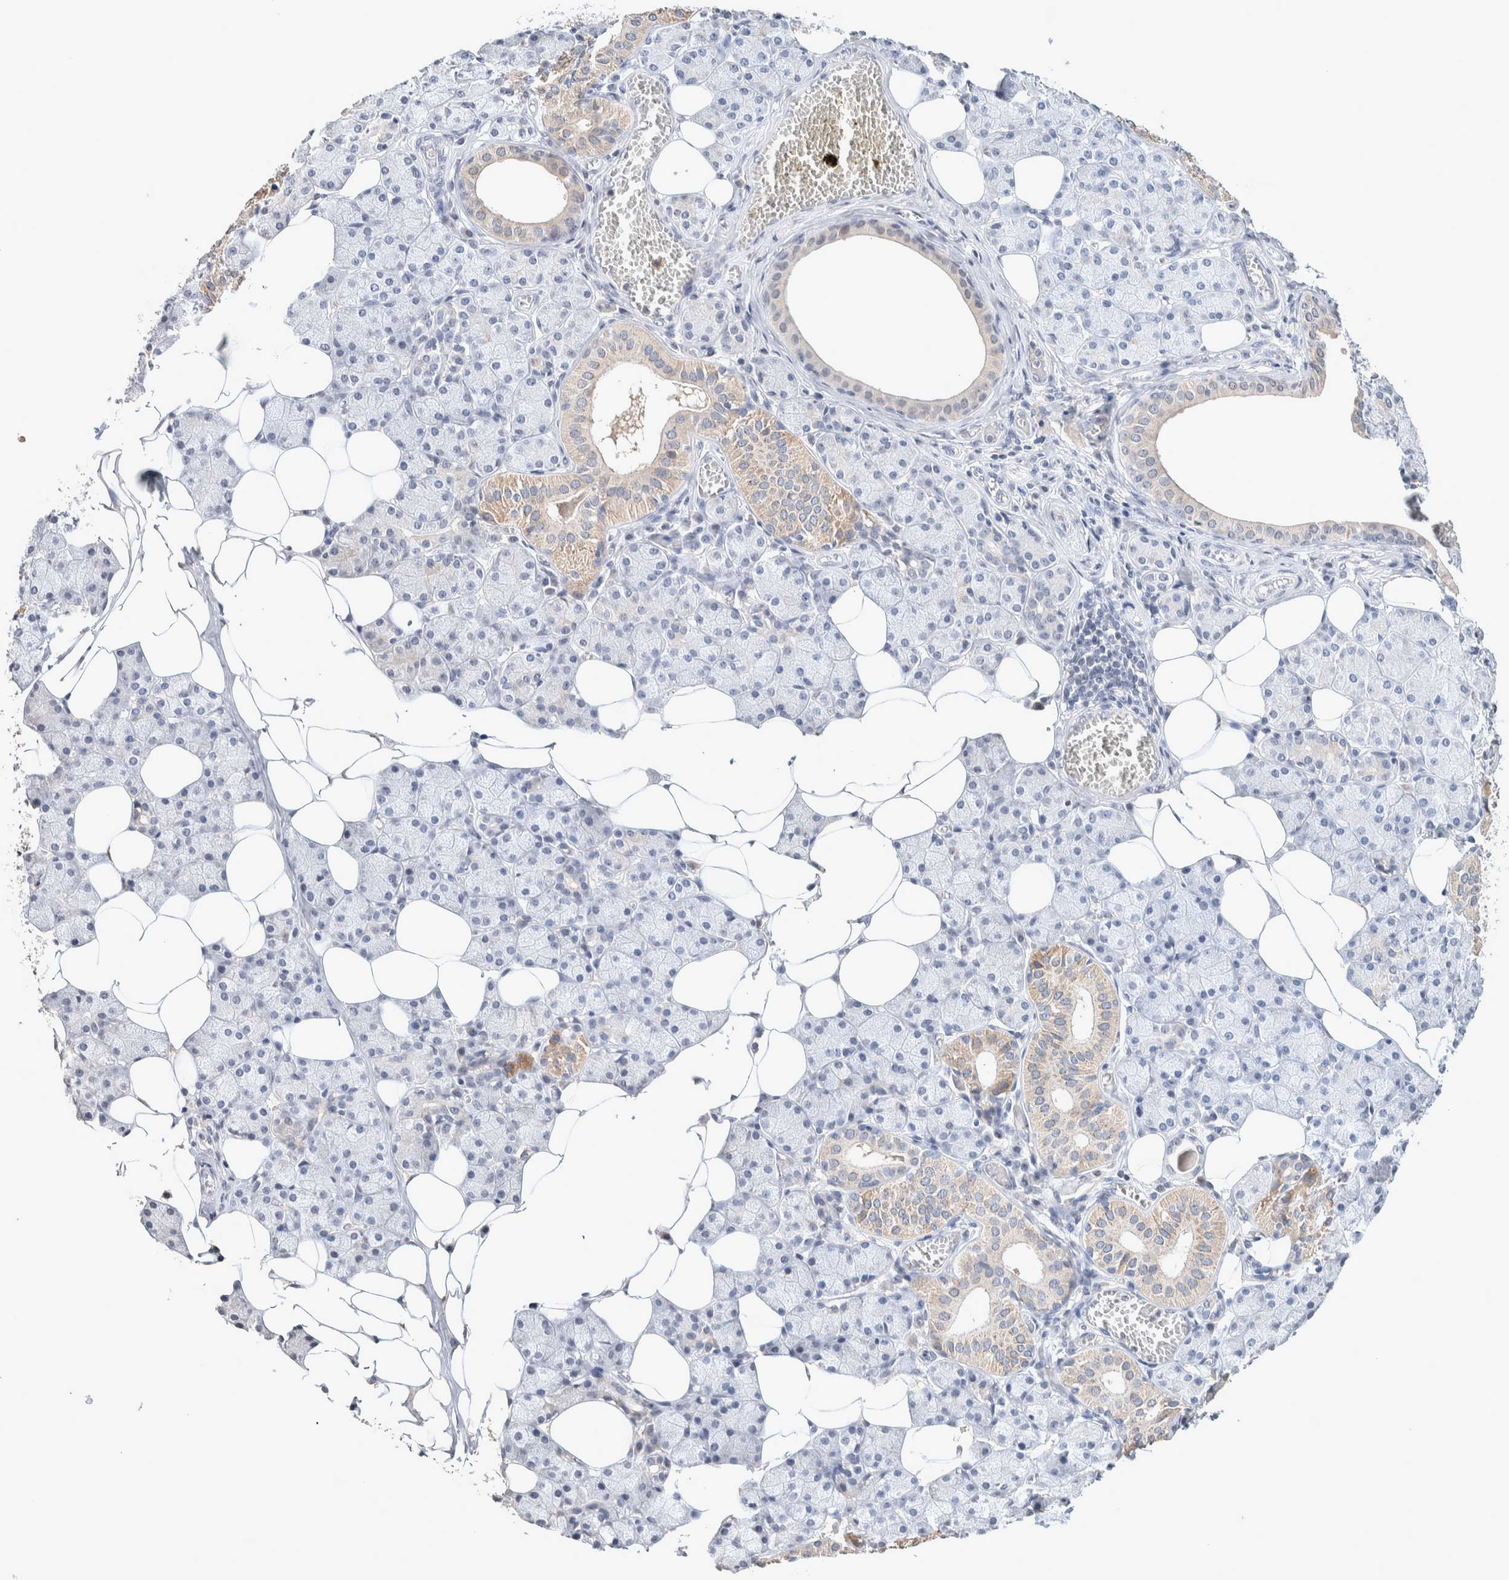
{"staining": {"intensity": "weak", "quantity": "<25%", "location": "cytoplasmic/membranous"}, "tissue": "salivary gland", "cell_type": "Glandular cells", "image_type": "normal", "snomed": [{"axis": "morphology", "description": "Normal tissue, NOS"}, {"axis": "topography", "description": "Salivary gland"}], "caption": "Protein analysis of unremarkable salivary gland displays no significant expression in glandular cells.", "gene": "CRAT", "patient": {"sex": "female", "age": 33}}